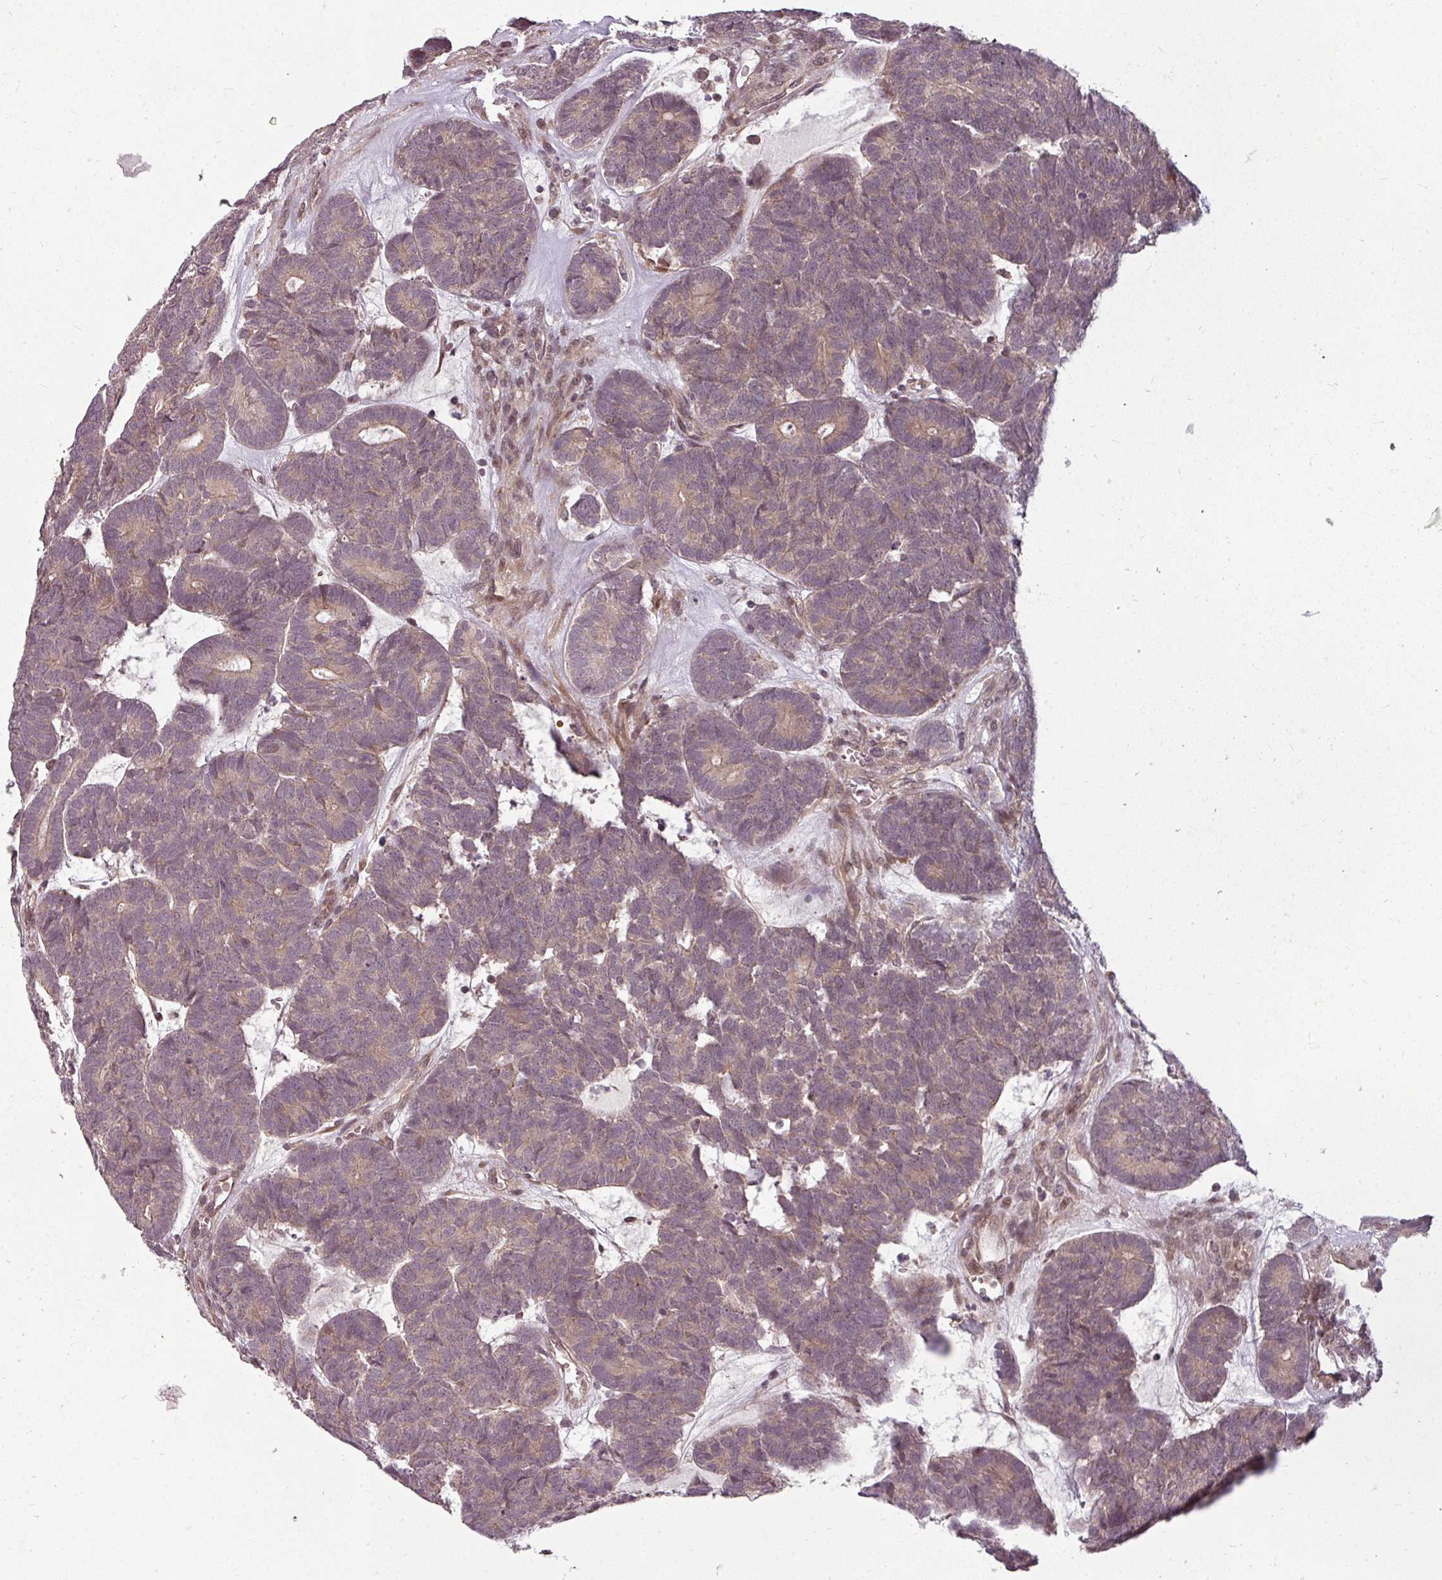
{"staining": {"intensity": "weak", "quantity": ">75%", "location": "cytoplasmic/membranous"}, "tissue": "head and neck cancer", "cell_type": "Tumor cells", "image_type": "cancer", "snomed": [{"axis": "morphology", "description": "Adenocarcinoma, NOS"}, {"axis": "topography", "description": "Head-Neck"}], "caption": "The micrograph shows a brown stain indicating the presence of a protein in the cytoplasmic/membranous of tumor cells in adenocarcinoma (head and neck).", "gene": "CLIC1", "patient": {"sex": "female", "age": 81}}